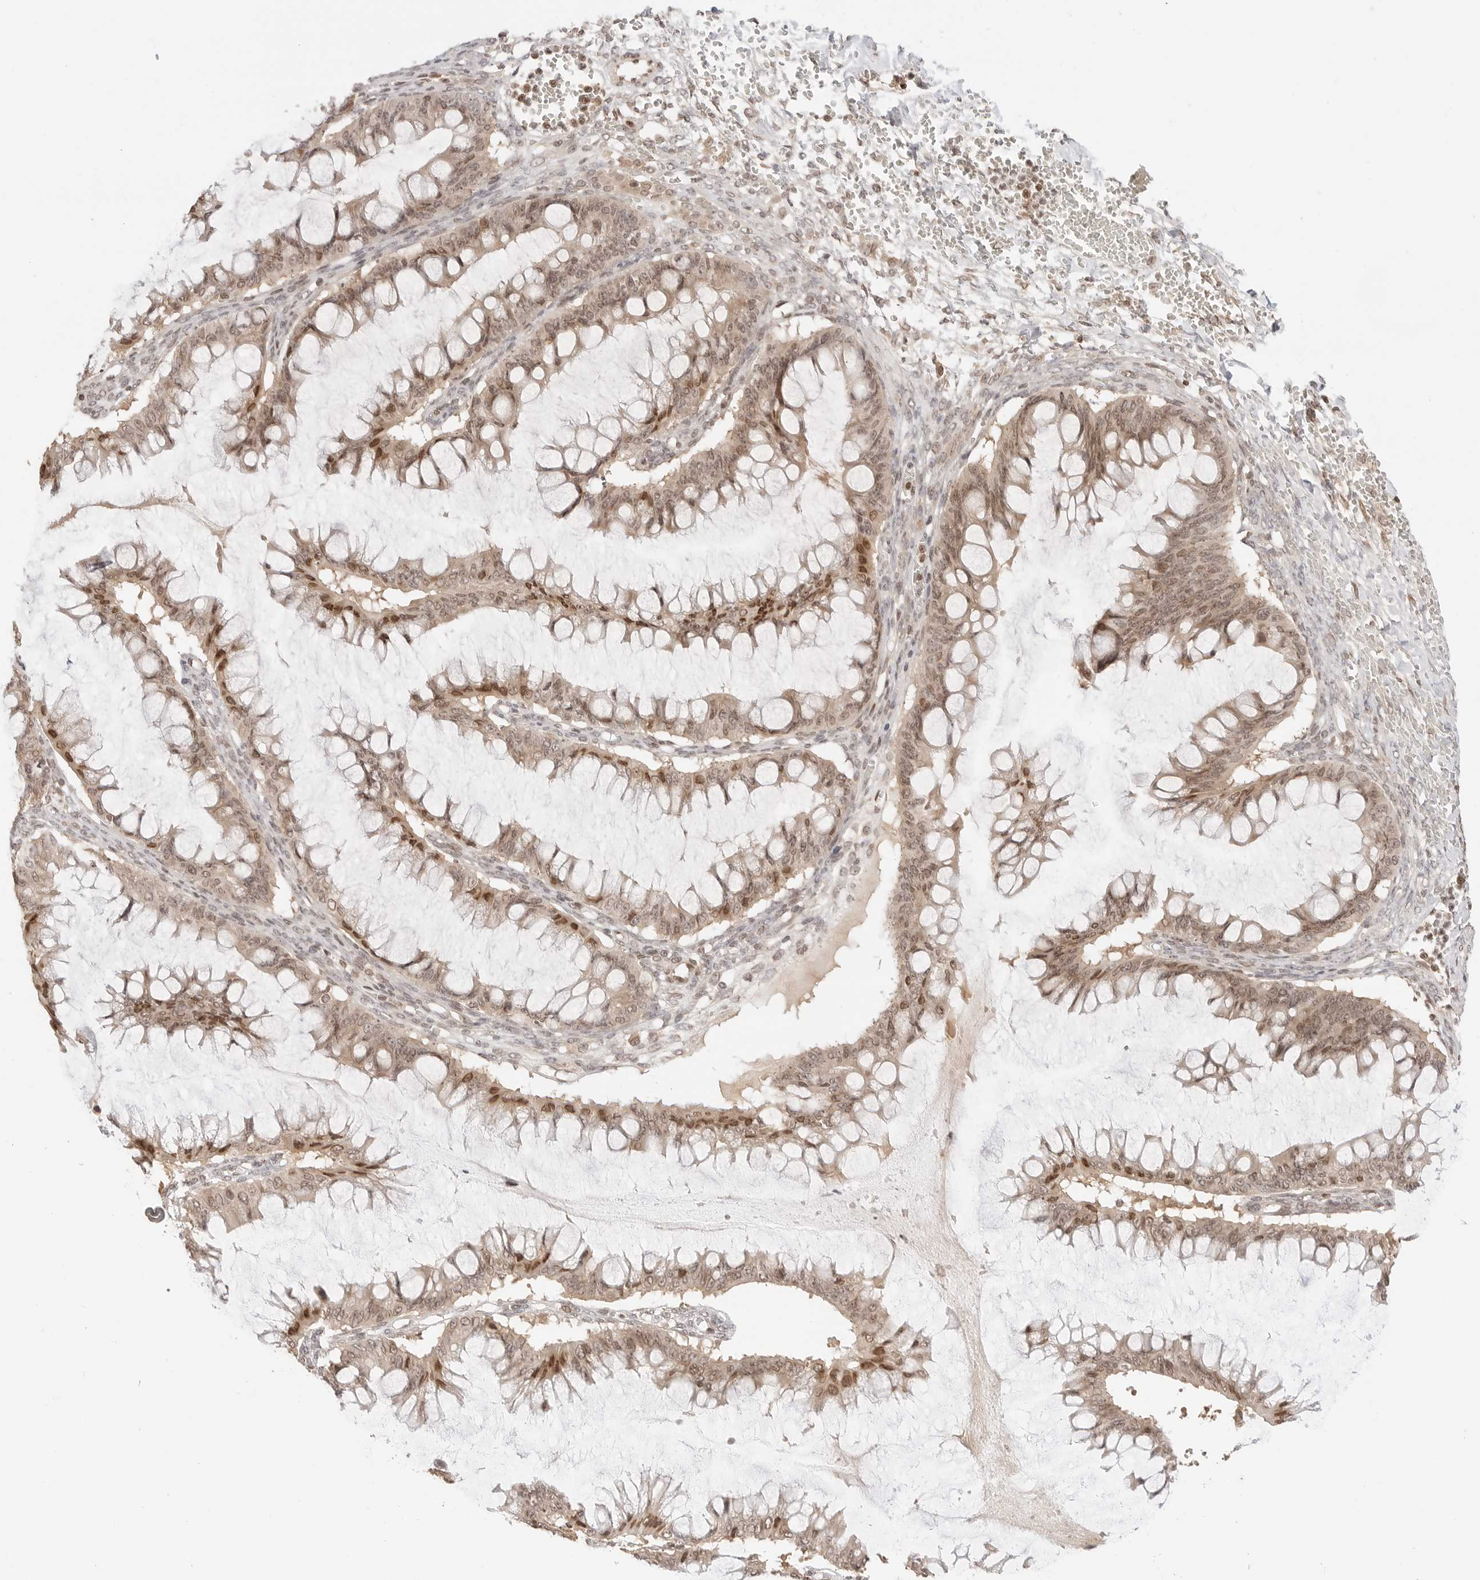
{"staining": {"intensity": "moderate", "quantity": ">75%", "location": "cytoplasmic/membranous,nuclear"}, "tissue": "ovarian cancer", "cell_type": "Tumor cells", "image_type": "cancer", "snomed": [{"axis": "morphology", "description": "Cystadenocarcinoma, mucinous, NOS"}, {"axis": "topography", "description": "Ovary"}], "caption": "A histopathology image showing moderate cytoplasmic/membranous and nuclear staining in about >75% of tumor cells in mucinous cystadenocarcinoma (ovarian), as visualized by brown immunohistochemical staining.", "gene": "POLH", "patient": {"sex": "female", "age": 73}}